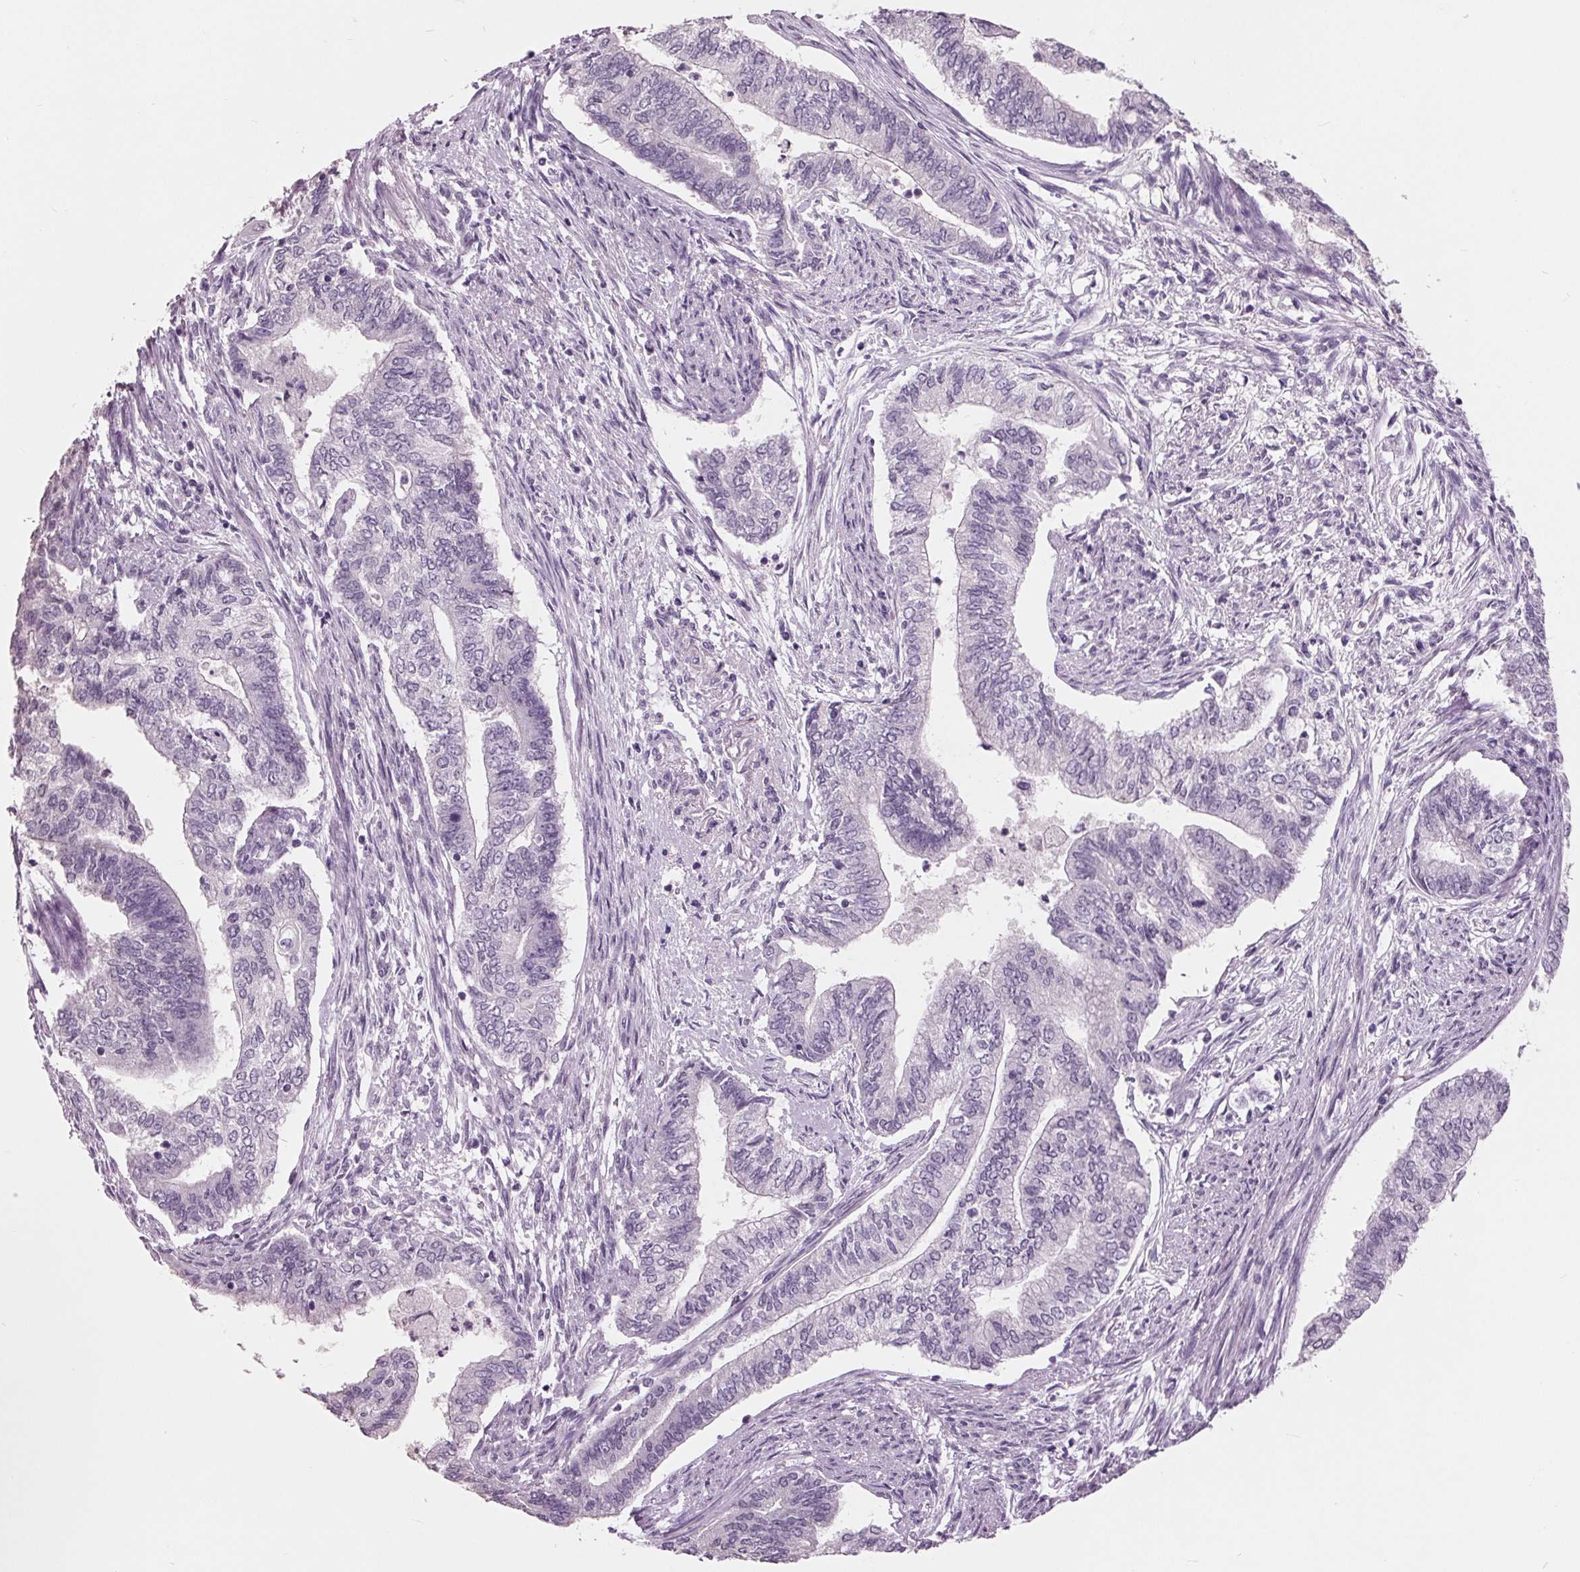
{"staining": {"intensity": "negative", "quantity": "none", "location": "none"}, "tissue": "endometrial cancer", "cell_type": "Tumor cells", "image_type": "cancer", "snomed": [{"axis": "morphology", "description": "Adenocarcinoma, NOS"}, {"axis": "topography", "description": "Endometrium"}], "caption": "Immunohistochemical staining of human adenocarcinoma (endometrial) shows no significant staining in tumor cells. The staining was performed using DAB (3,3'-diaminobenzidine) to visualize the protein expression in brown, while the nuclei were stained in blue with hematoxylin (Magnification: 20x).", "gene": "AMBP", "patient": {"sex": "female", "age": 65}}